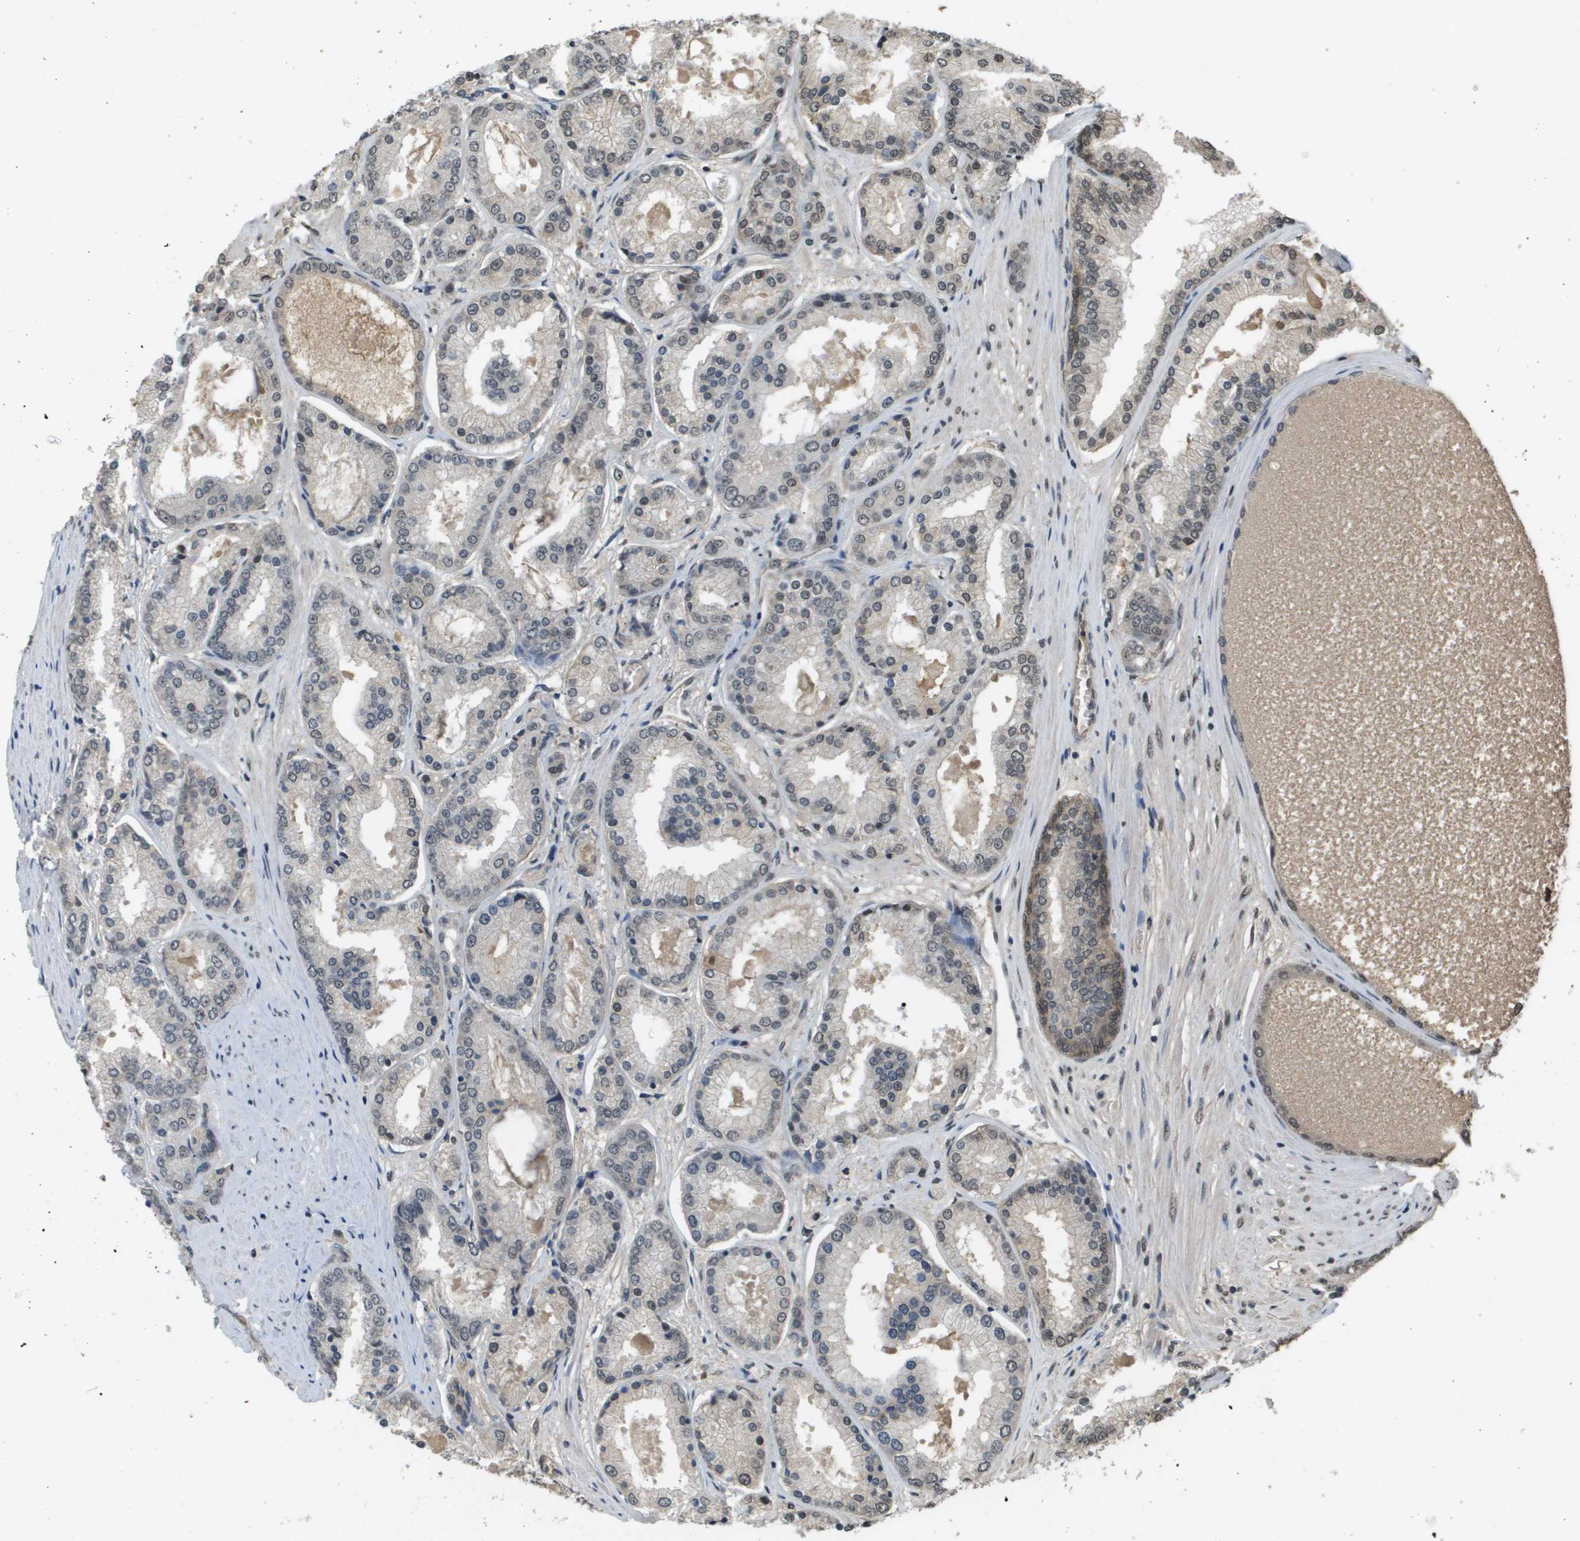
{"staining": {"intensity": "moderate", "quantity": "<25%", "location": "cytoplasmic/membranous,nuclear"}, "tissue": "prostate cancer", "cell_type": "Tumor cells", "image_type": "cancer", "snomed": [{"axis": "morphology", "description": "Adenocarcinoma, High grade"}, {"axis": "topography", "description": "Prostate"}], "caption": "Prostate cancer (high-grade adenocarcinoma) stained with IHC exhibits moderate cytoplasmic/membranous and nuclear expression in about <25% of tumor cells.", "gene": "NDRG2", "patient": {"sex": "male", "age": 59}}